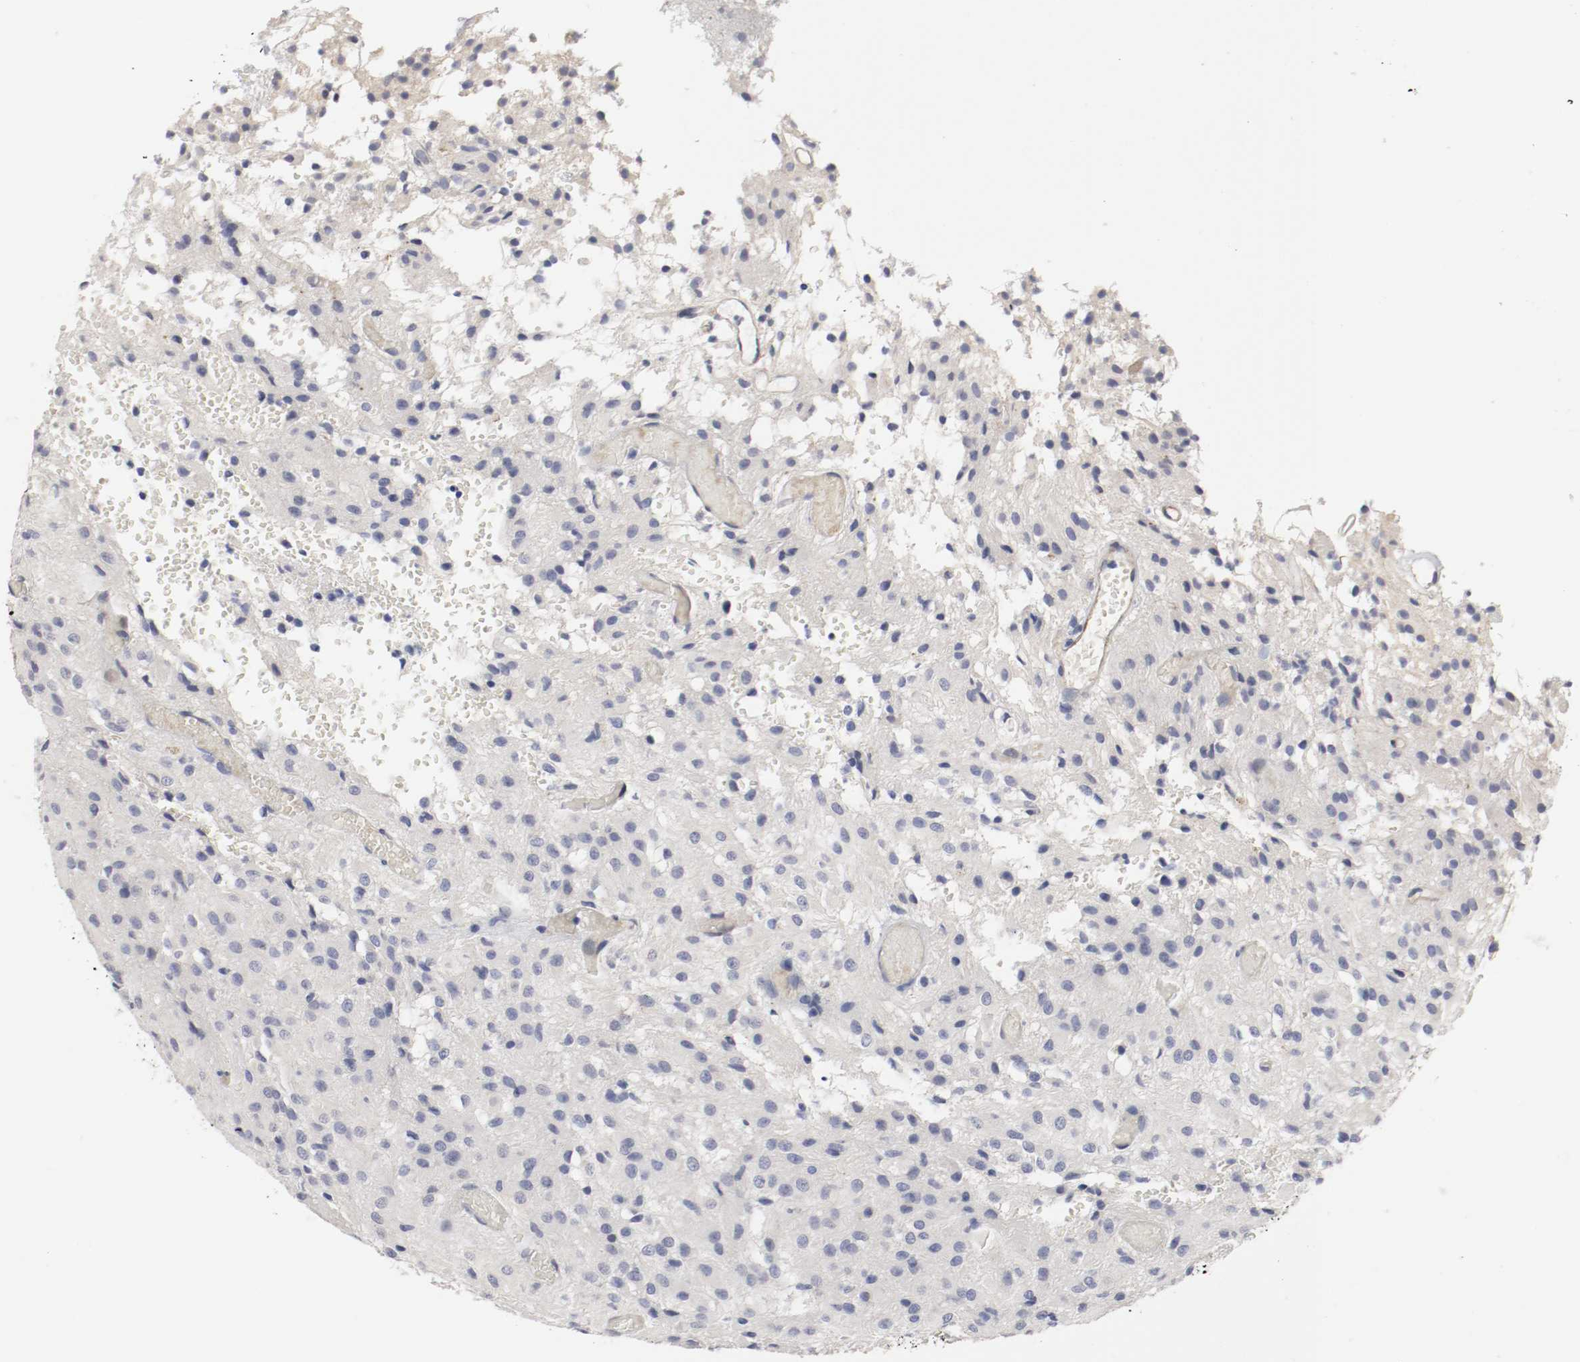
{"staining": {"intensity": "weak", "quantity": "<25%", "location": "cytoplasmic/membranous"}, "tissue": "glioma", "cell_type": "Tumor cells", "image_type": "cancer", "snomed": [{"axis": "morphology", "description": "Glioma, malignant, High grade"}, {"axis": "topography", "description": "Brain"}], "caption": "This is an immunohistochemistry (IHC) photomicrograph of human malignant high-grade glioma. There is no staining in tumor cells.", "gene": "KIT", "patient": {"sex": "female", "age": 59}}